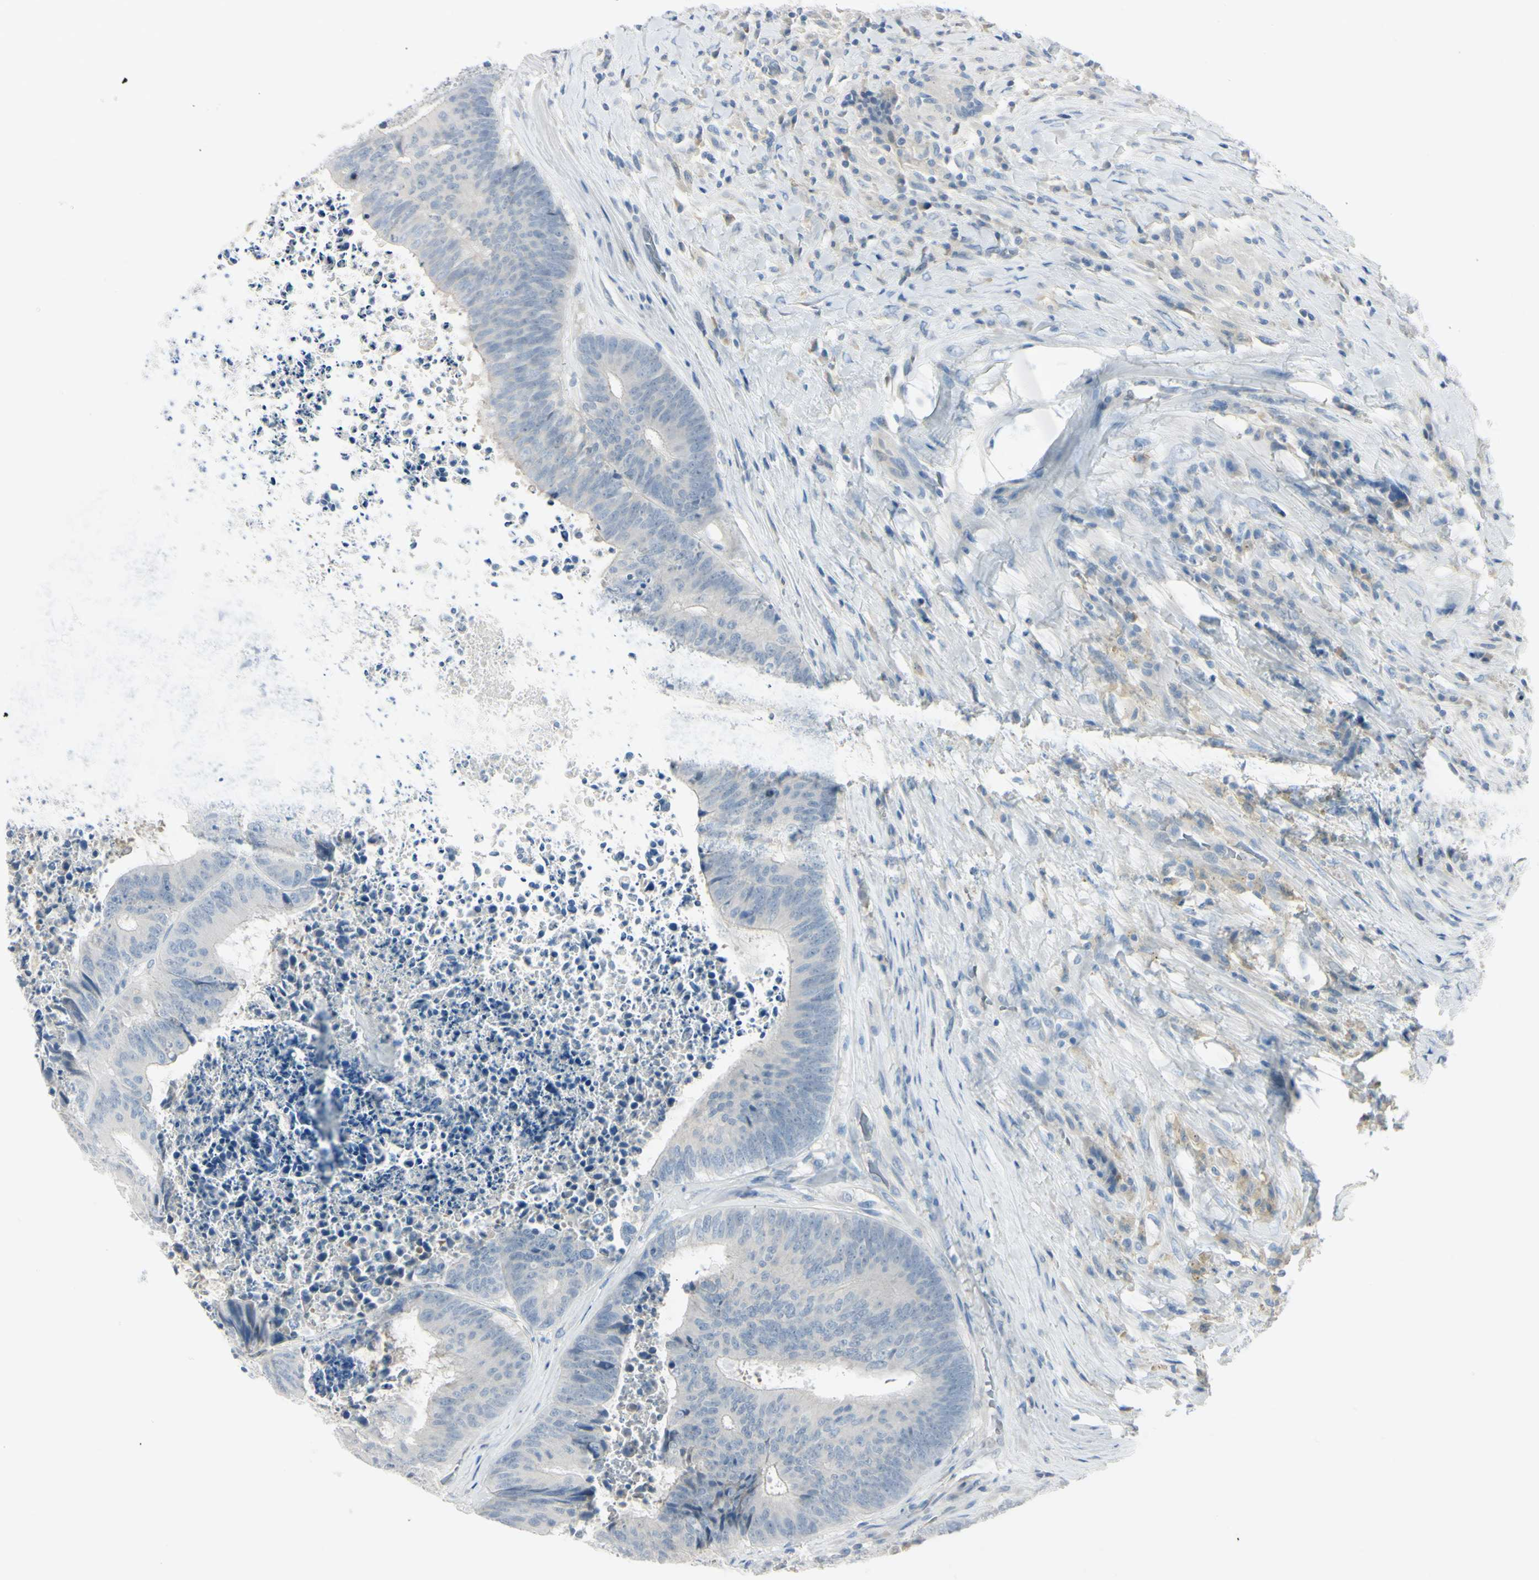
{"staining": {"intensity": "negative", "quantity": "none", "location": "none"}, "tissue": "colorectal cancer", "cell_type": "Tumor cells", "image_type": "cancer", "snomed": [{"axis": "morphology", "description": "Adenocarcinoma, NOS"}, {"axis": "topography", "description": "Rectum"}], "caption": "DAB (3,3'-diaminobenzidine) immunohistochemical staining of human adenocarcinoma (colorectal) shows no significant staining in tumor cells. (DAB (3,3'-diaminobenzidine) IHC visualized using brightfield microscopy, high magnification).", "gene": "ASB9", "patient": {"sex": "male", "age": 72}}